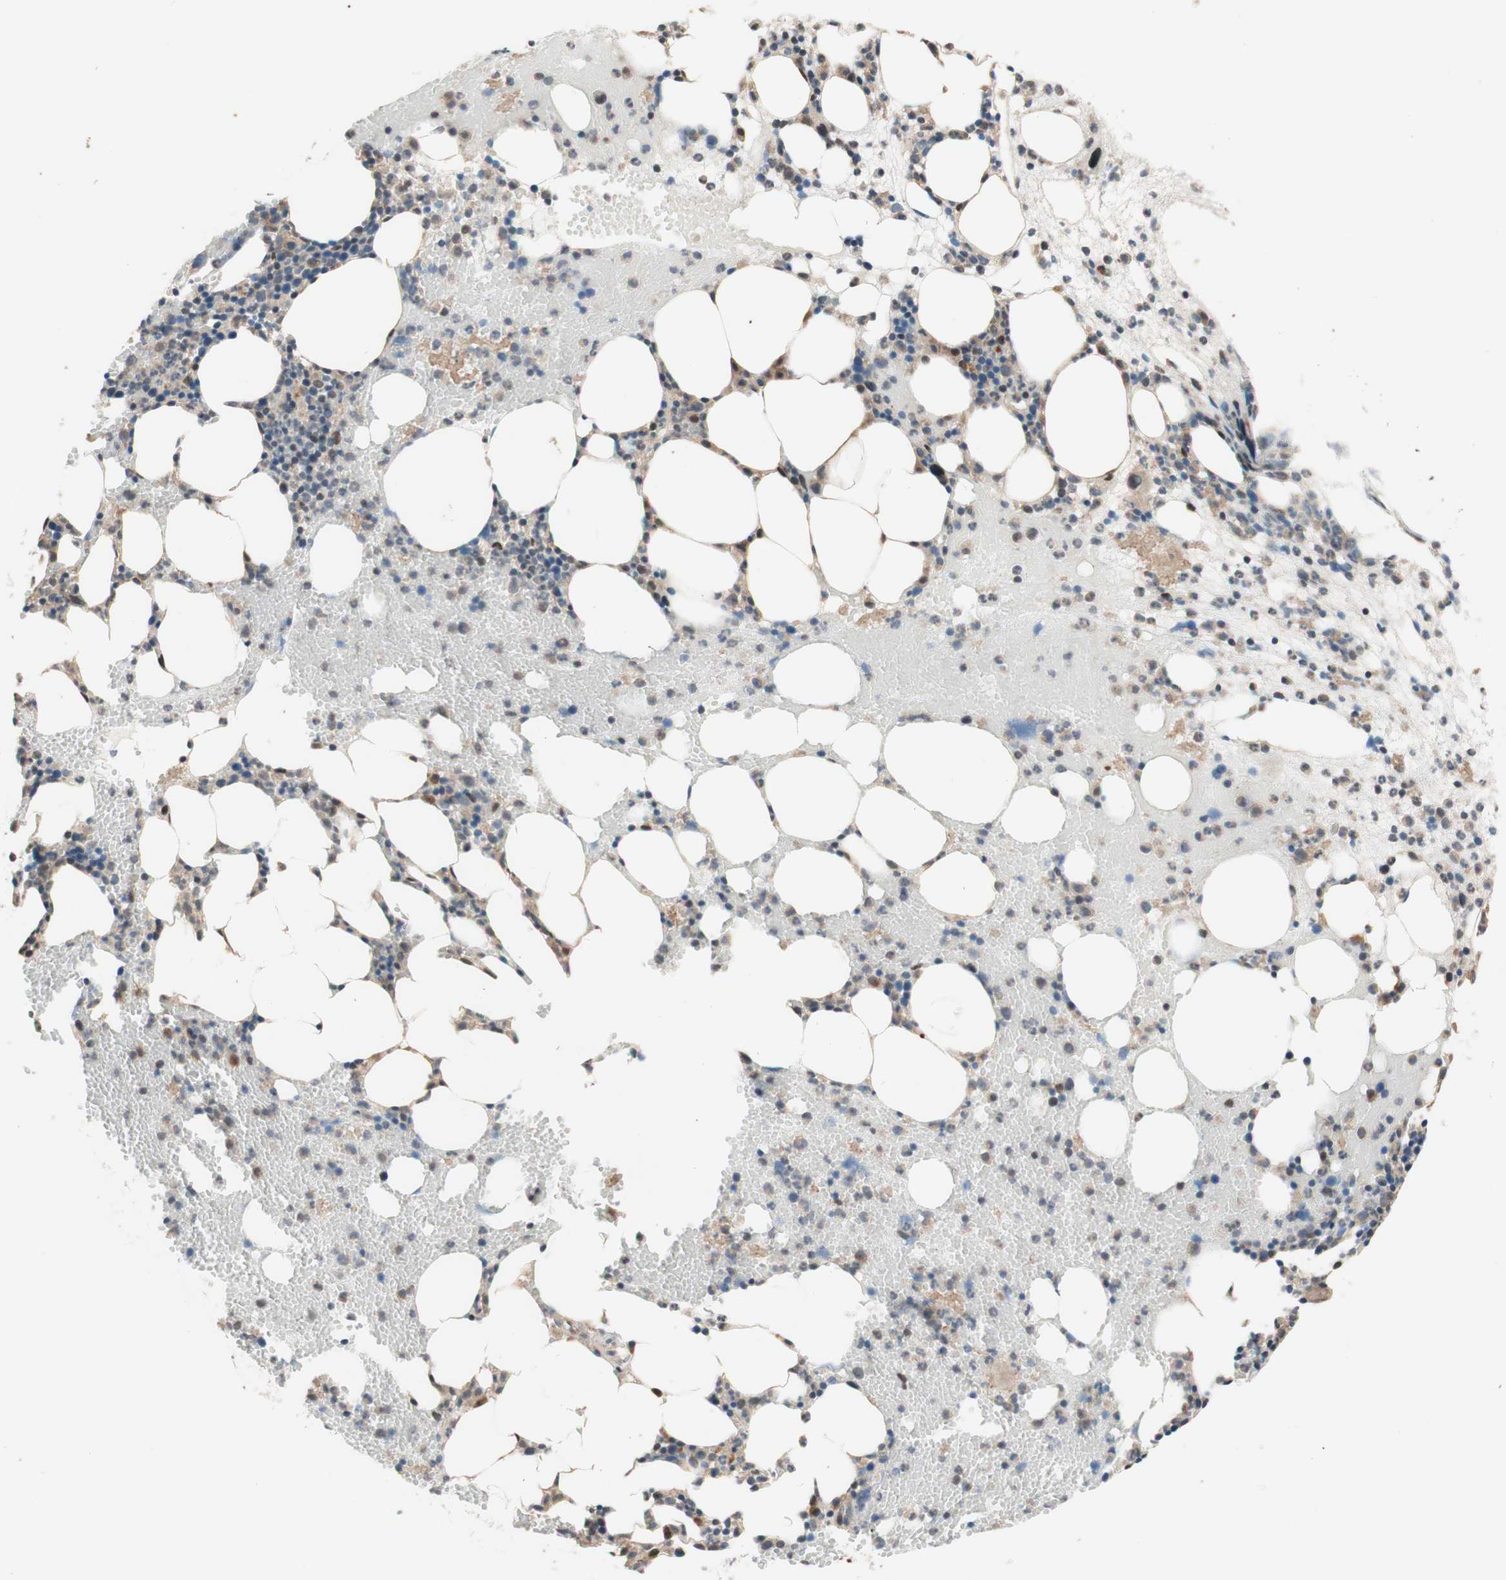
{"staining": {"intensity": "moderate", "quantity": "<25%", "location": "cytoplasmic/membranous,nuclear"}, "tissue": "bone marrow", "cell_type": "Hematopoietic cells", "image_type": "normal", "snomed": [{"axis": "morphology", "description": "Normal tissue, NOS"}, {"axis": "morphology", "description": "Inflammation, NOS"}, {"axis": "topography", "description": "Bone marrow"}], "caption": "Bone marrow stained with a brown dye reveals moderate cytoplasmic/membranous,nuclear positive expression in approximately <25% of hematopoietic cells.", "gene": "CCNC", "patient": {"sex": "female", "age": 79}}